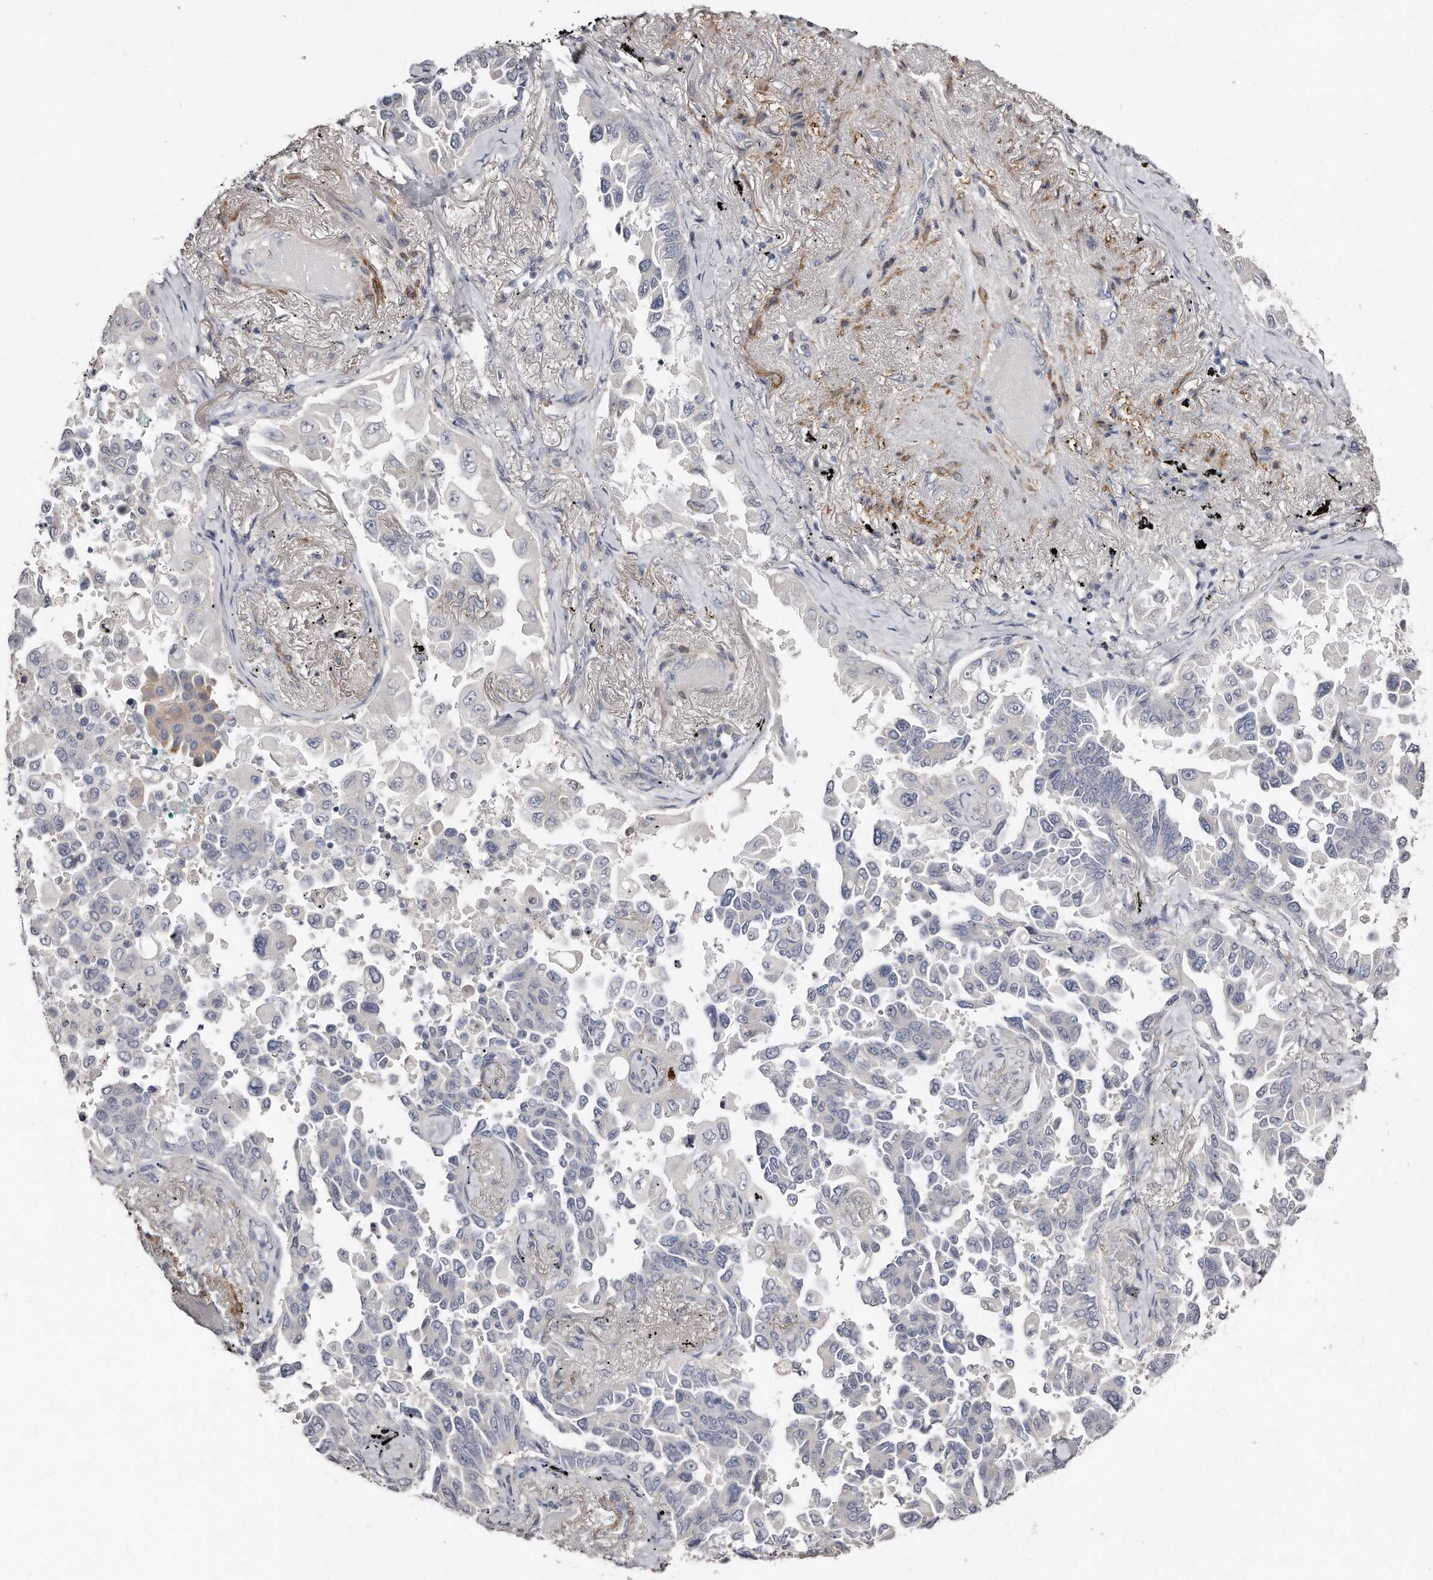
{"staining": {"intensity": "negative", "quantity": "none", "location": "none"}, "tissue": "lung cancer", "cell_type": "Tumor cells", "image_type": "cancer", "snomed": [{"axis": "morphology", "description": "Adenocarcinoma, NOS"}, {"axis": "topography", "description": "Lung"}], "caption": "Tumor cells show no significant positivity in lung cancer (adenocarcinoma). (Immunohistochemistry, brightfield microscopy, high magnification).", "gene": "LMOD1", "patient": {"sex": "female", "age": 67}}